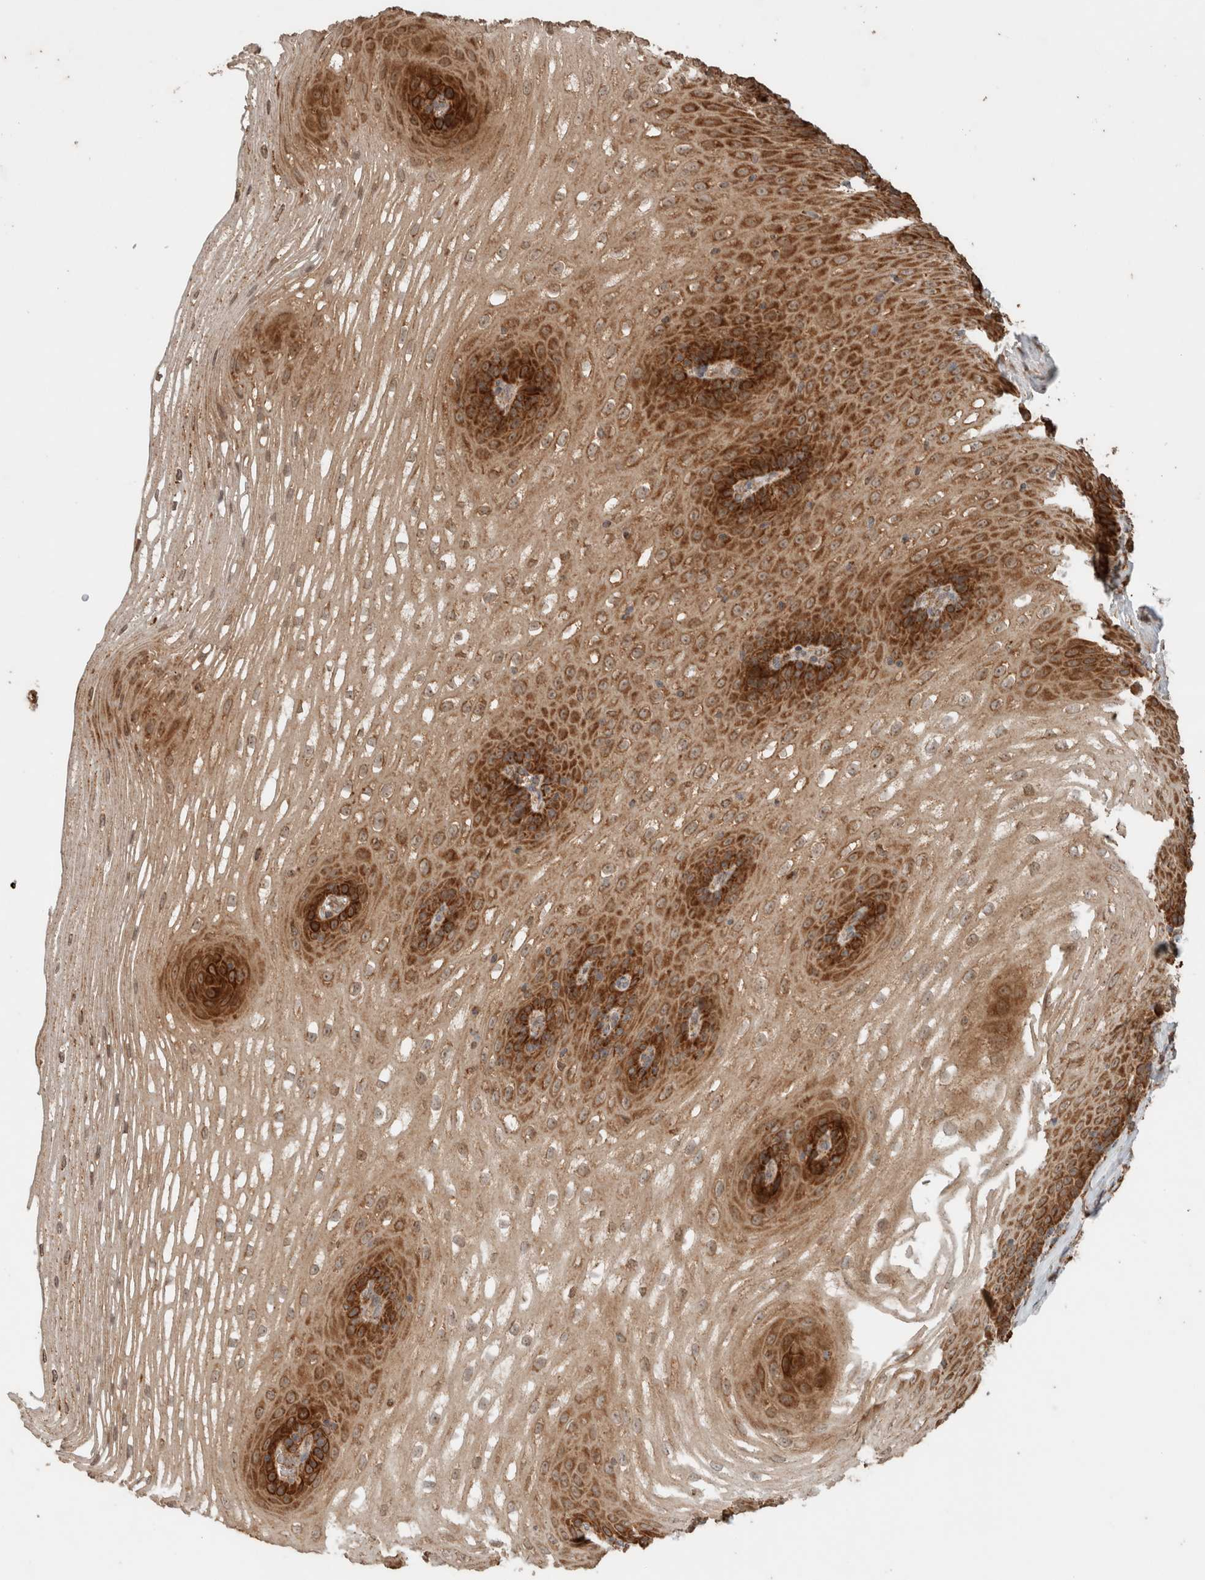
{"staining": {"intensity": "strong", "quantity": ">75%", "location": "cytoplasmic/membranous"}, "tissue": "esophagus", "cell_type": "Squamous epithelial cells", "image_type": "normal", "snomed": [{"axis": "morphology", "description": "Normal tissue, NOS"}, {"axis": "topography", "description": "Esophagus"}], "caption": "Protein staining displays strong cytoplasmic/membranous staining in about >75% of squamous epithelial cells in unremarkable esophagus.", "gene": "EIF2B3", "patient": {"sex": "female", "age": 66}}